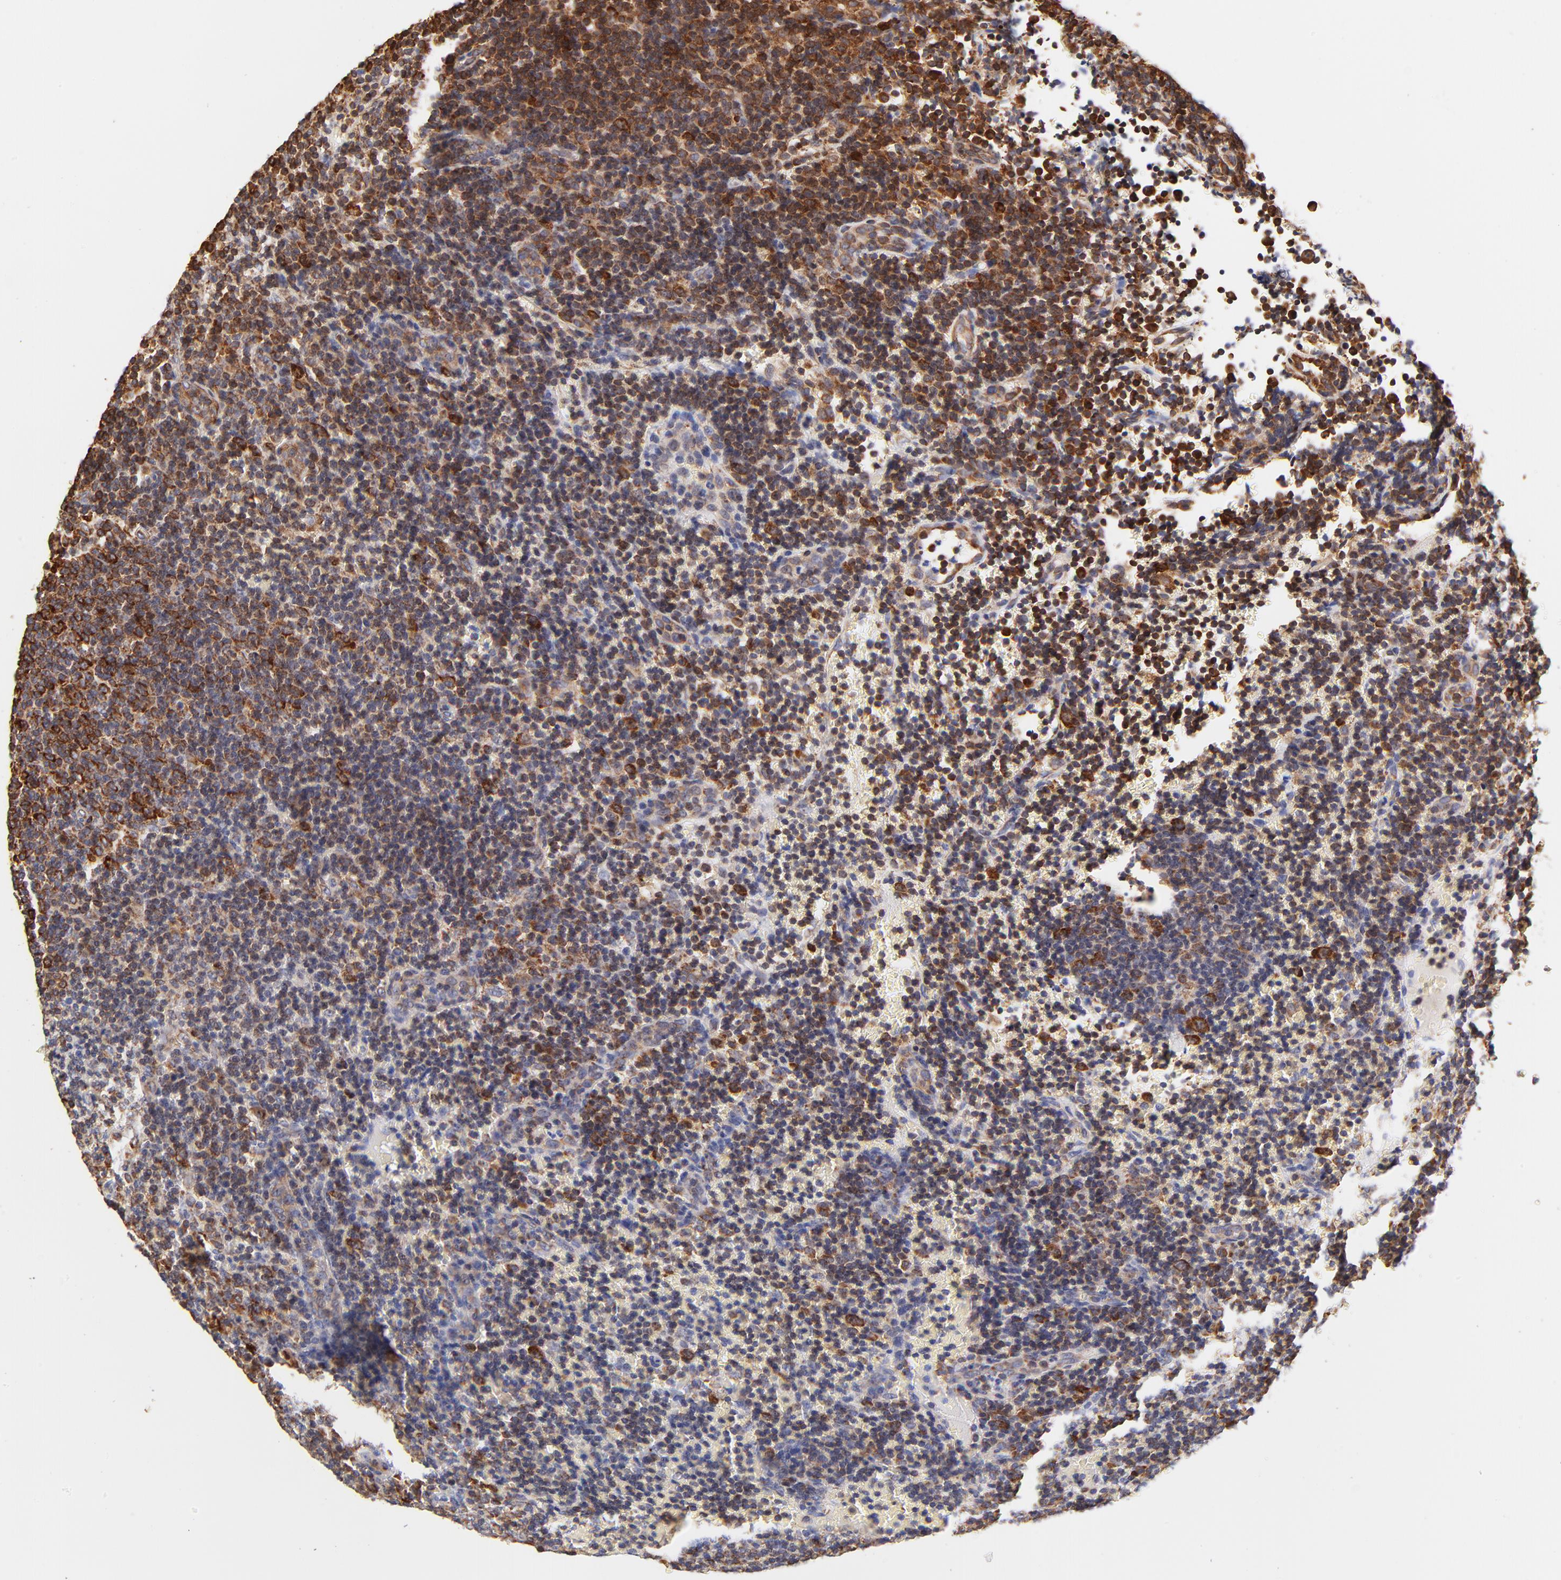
{"staining": {"intensity": "moderate", "quantity": "25%-75%", "location": "cytoplasmic/membranous,nuclear"}, "tissue": "lymphoma", "cell_type": "Tumor cells", "image_type": "cancer", "snomed": [{"axis": "morphology", "description": "Malignant lymphoma, non-Hodgkin's type, Low grade"}, {"axis": "topography", "description": "Lymph node"}], "caption": "This photomicrograph reveals immunohistochemistry staining of lymphoma, with medium moderate cytoplasmic/membranous and nuclear positivity in approximately 25%-75% of tumor cells.", "gene": "RPL27", "patient": {"sex": "male", "age": 74}}